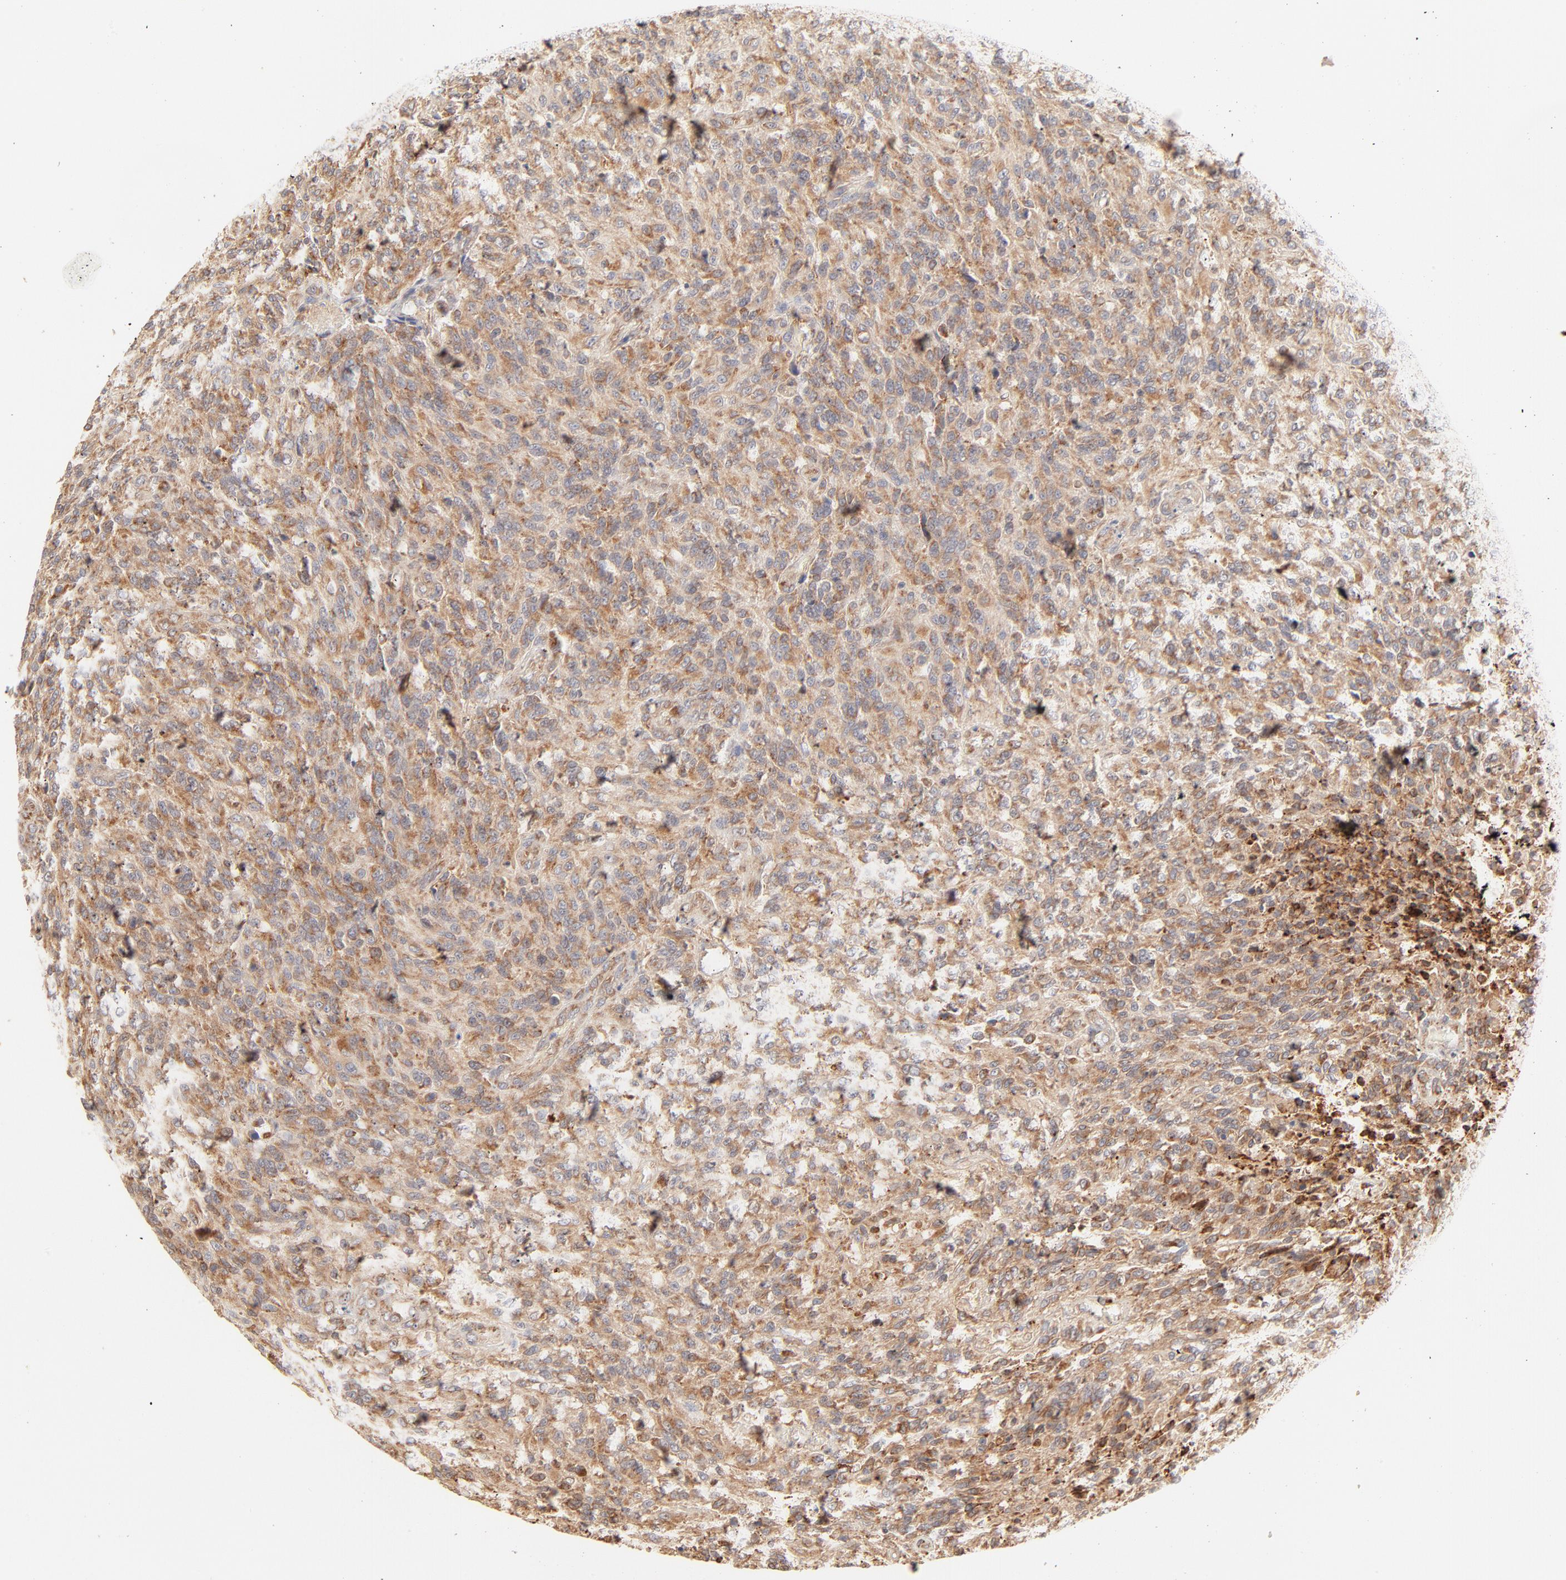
{"staining": {"intensity": "strong", "quantity": ">75%", "location": "cytoplasmic/membranous"}, "tissue": "glioma", "cell_type": "Tumor cells", "image_type": "cancer", "snomed": [{"axis": "morphology", "description": "Normal tissue, NOS"}, {"axis": "morphology", "description": "Glioma, malignant, High grade"}, {"axis": "topography", "description": "Cerebral cortex"}], "caption": "This micrograph shows high-grade glioma (malignant) stained with IHC to label a protein in brown. The cytoplasmic/membranous of tumor cells show strong positivity for the protein. Nuclei are counter-stained blue.", "gene": "PARP12", "patient": {"sex": "male", "age": 56}}